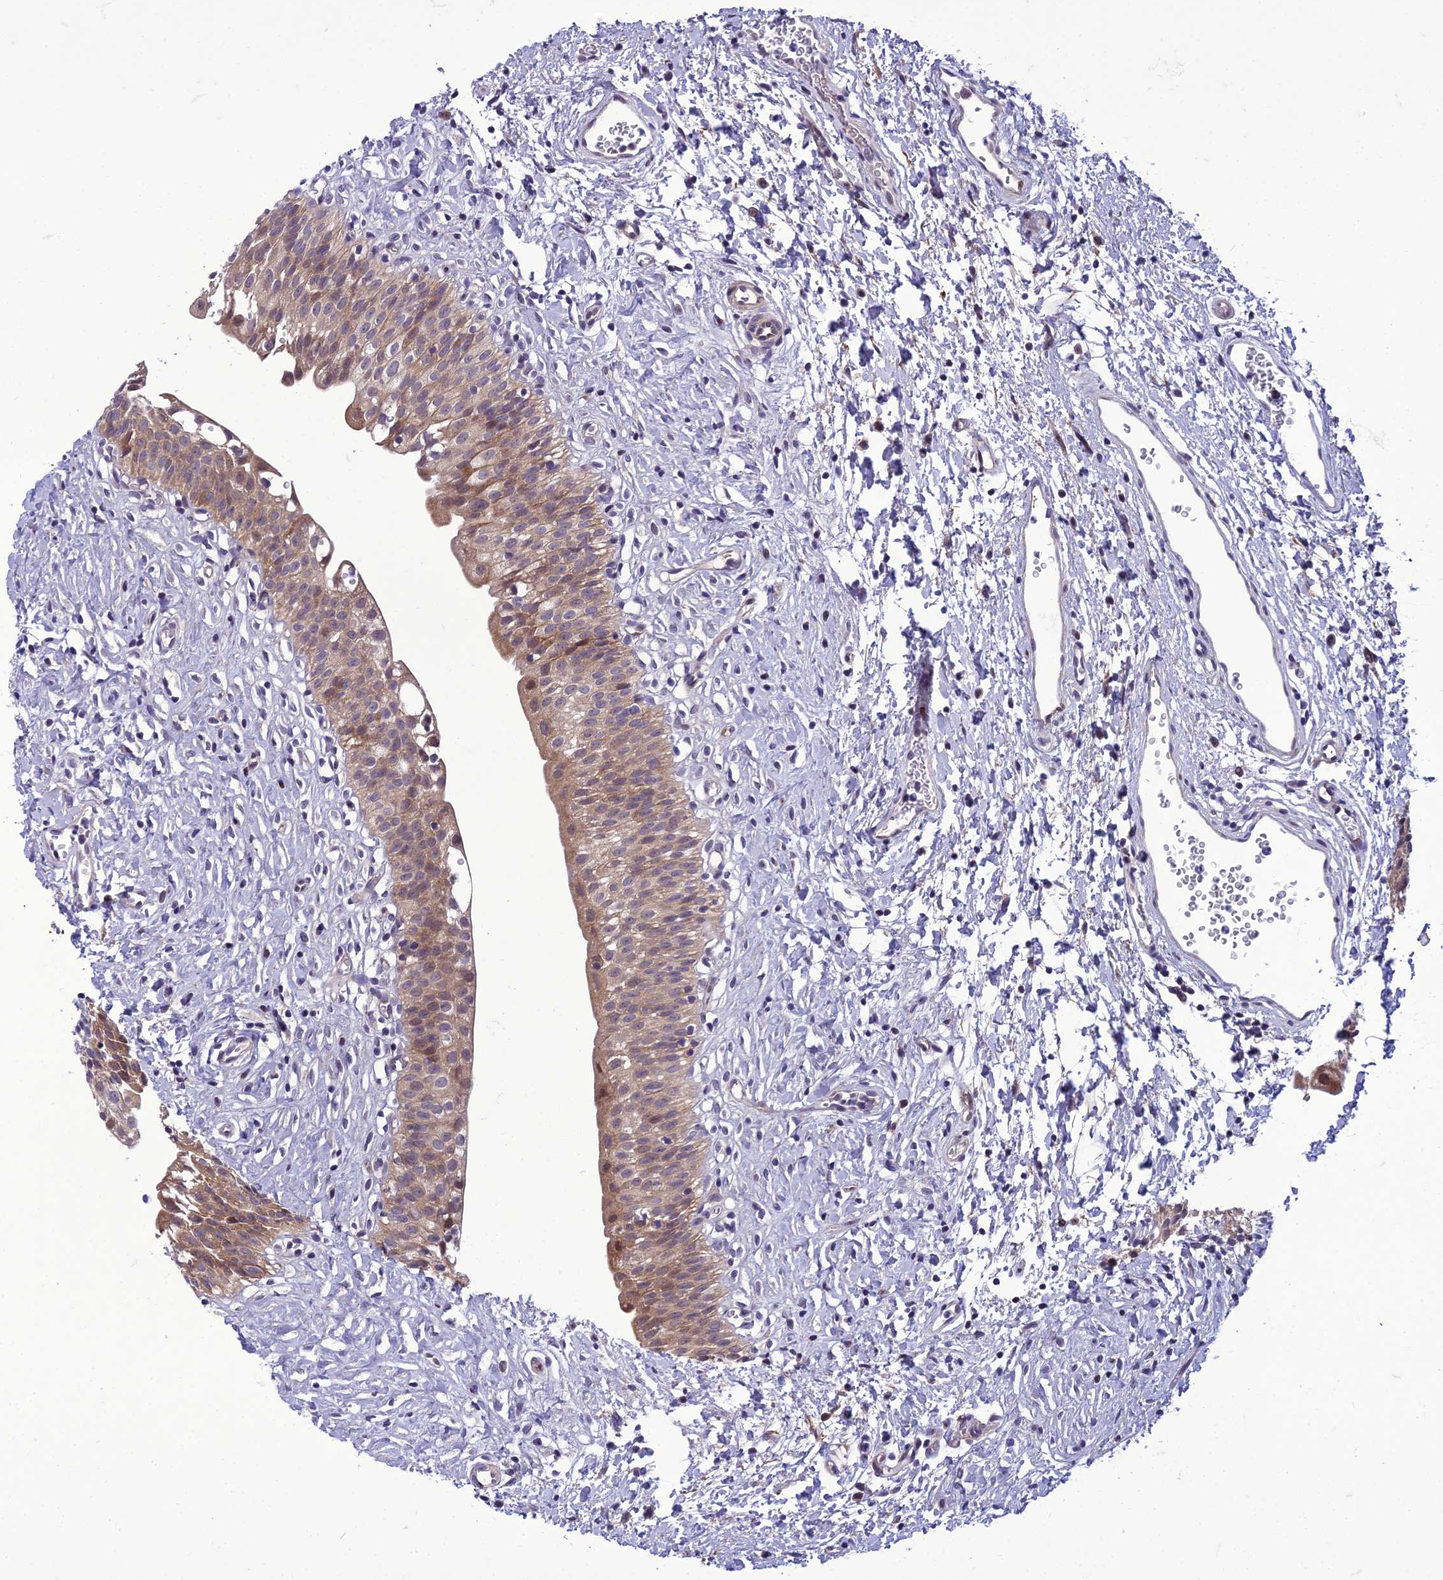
{"staining": {"intensity": "moderate", "quantity": ">75%", "location": "cytoplasmic/membranous"}, "tissue": "urinary bladder", "cell_type": "Urothelial cells", "image_type": "normal", "snomed": [{"axis": "morphology", "description": "Normal tissue, NOS"}, {"axis": "topography", "description": "Urinary bladder"}], "caption": "The micrograph exhibits immunohistochemical staining of benign urinary bladder. There is moderate cytoplasmic/membranous expression is identified in about >75% of urothelial cells. The protein of interest is shown in brown color, while the nuclei are stained blue.", "gene": "GAB4", "patient": {"sex": "male", "age": 51}}